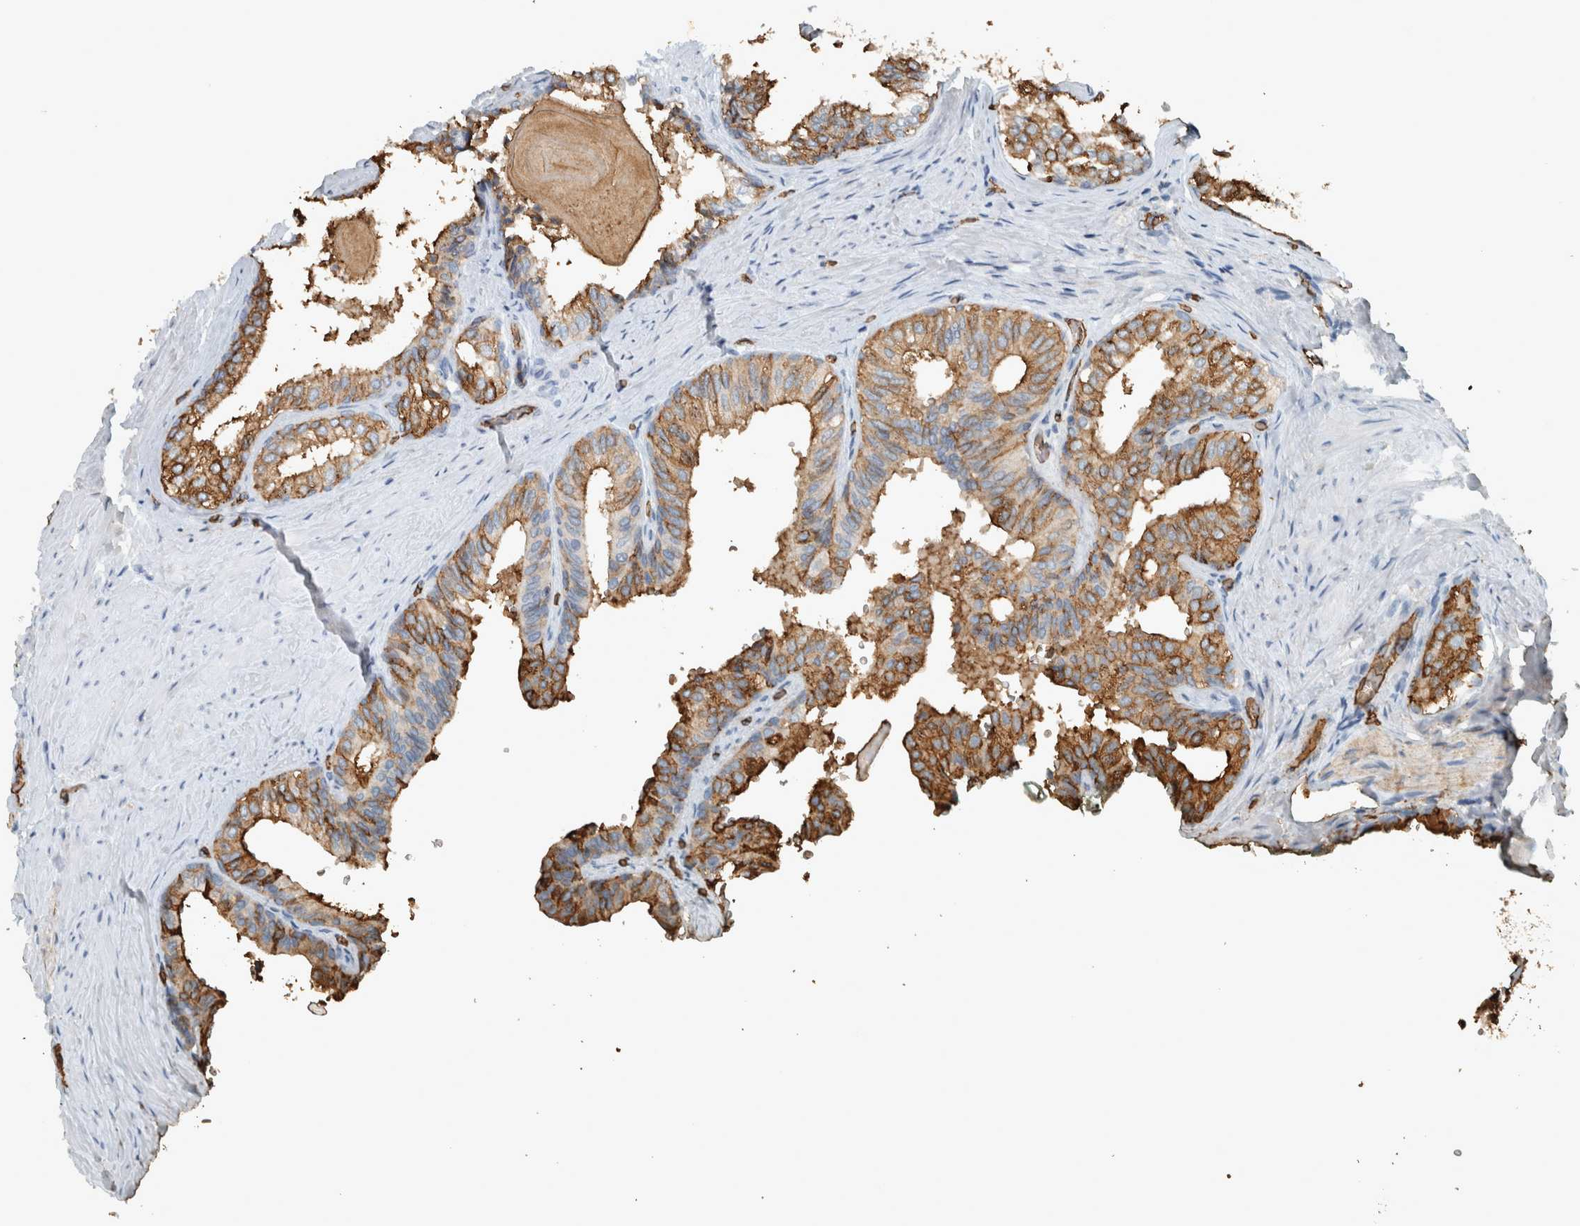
{"staining": {"intensity": "moderate", "quantity": ">75%", "location": "cytoplasmic/membranous"}, "tissue": "prostate cancer", "cell_type": "Tumor cells", "image_type": "cancer", "snomed": [{"axis": "morphology", "description": "Adenocarcinoma, Low grade"}, {"axis": "topography", "description": "Prostate"}], "caption": "Human prostate adenocarcinoma (low-grade) stained with a protein marker reveals moderate staining in tumor cells.", "gene": "LBP", "patient": {"sex": "male", "age": 60}}